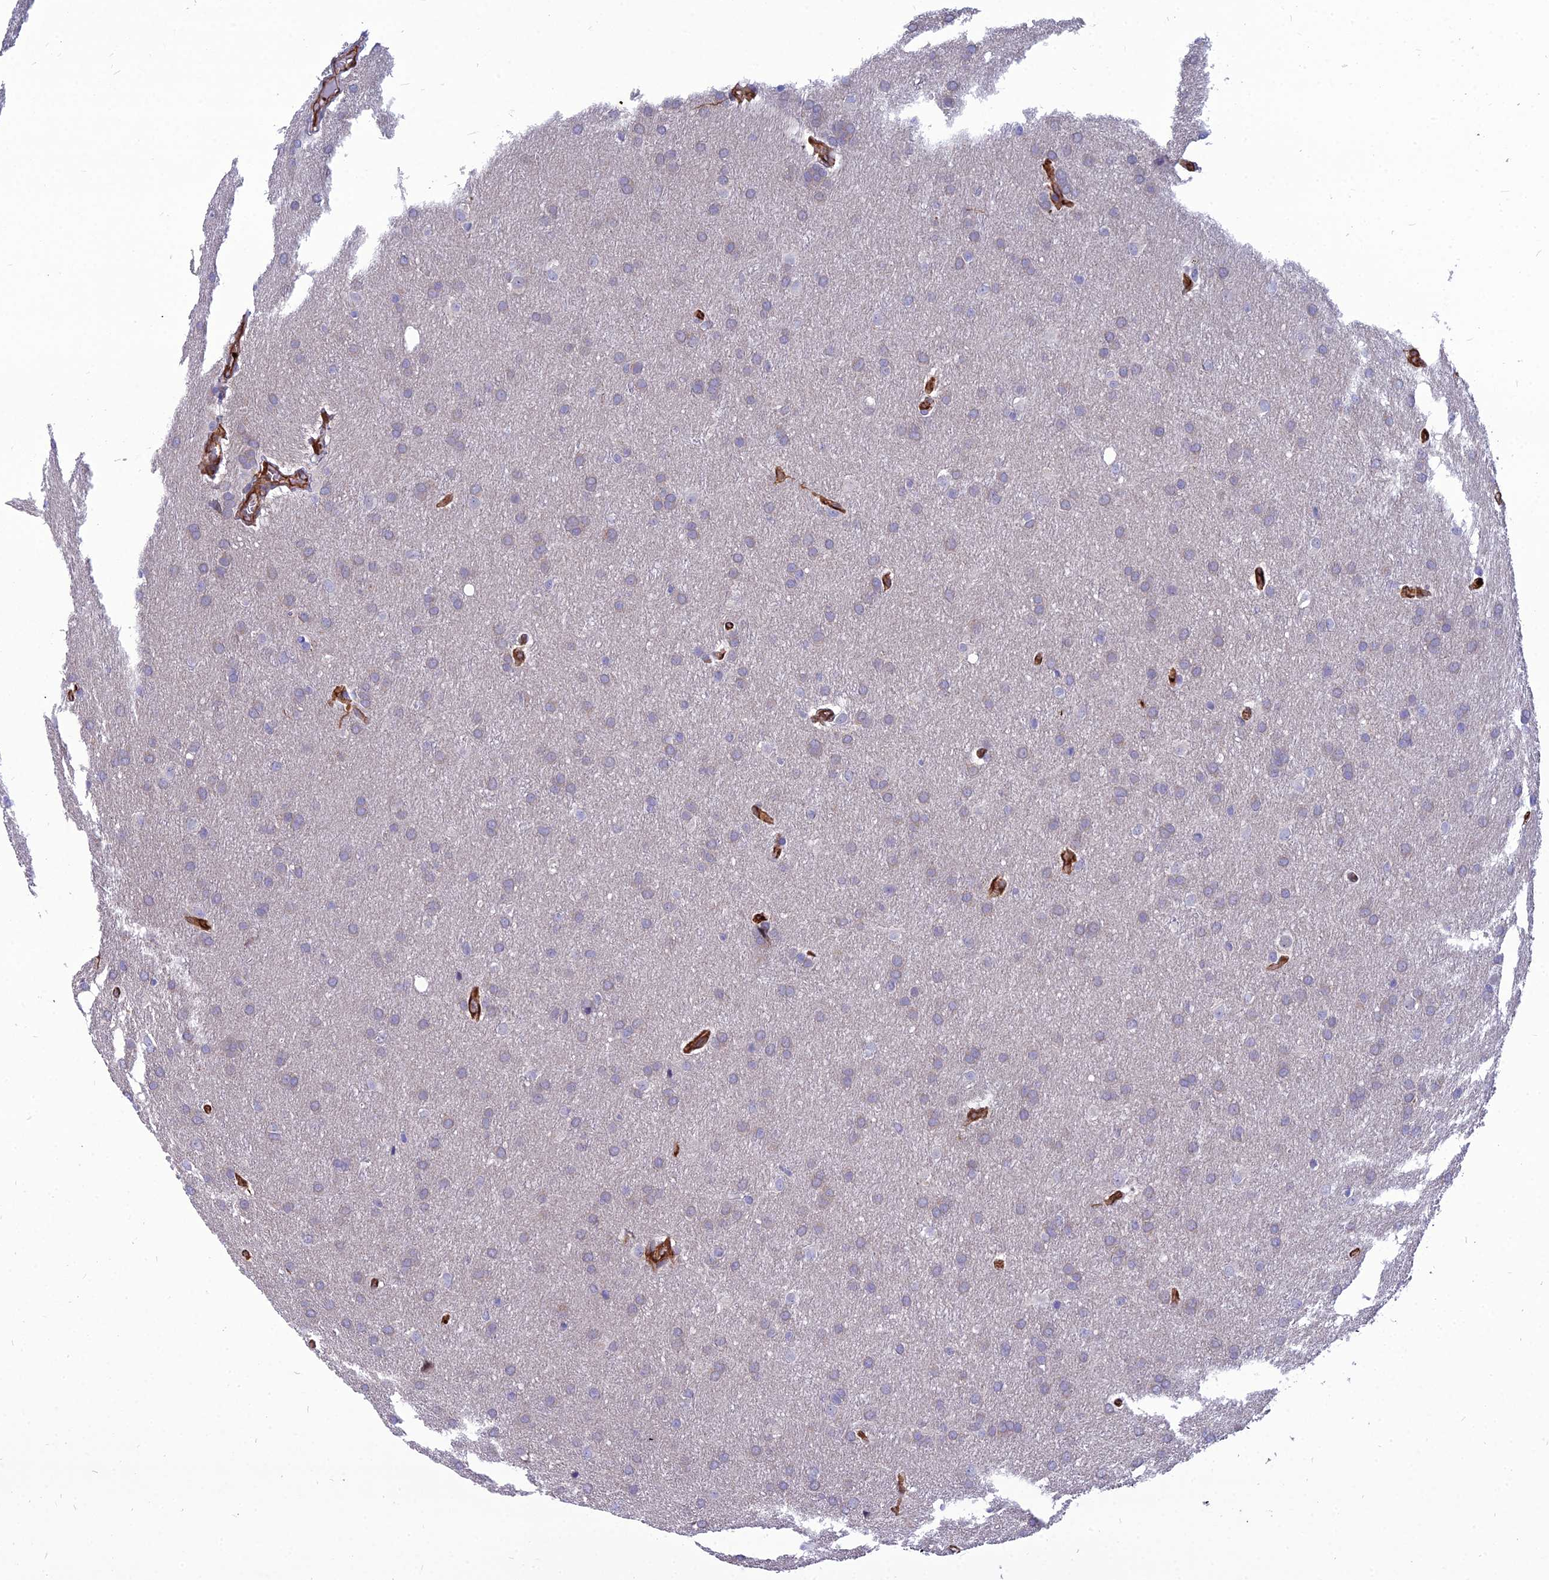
{"staining": {"intensity": "negative", "quantity": "none", "location": "none"}, "tissue": "glioma", "cell_type": "Tumor cells", "image_type": "cancer", "snomed": [{"axis": "morphology", "description": "Glioma, malignant, Low grade"}, {"axis": "topography", "description": "Brain"}], "caption": "A high-resolution image shows immunohistochemistry (IHC) staining of low-grade glioma (malignant), which exhibits no significant positivity in tumor cells.", "gene": "PSMD11", "patient": {"sex": "female", "age": 32}}